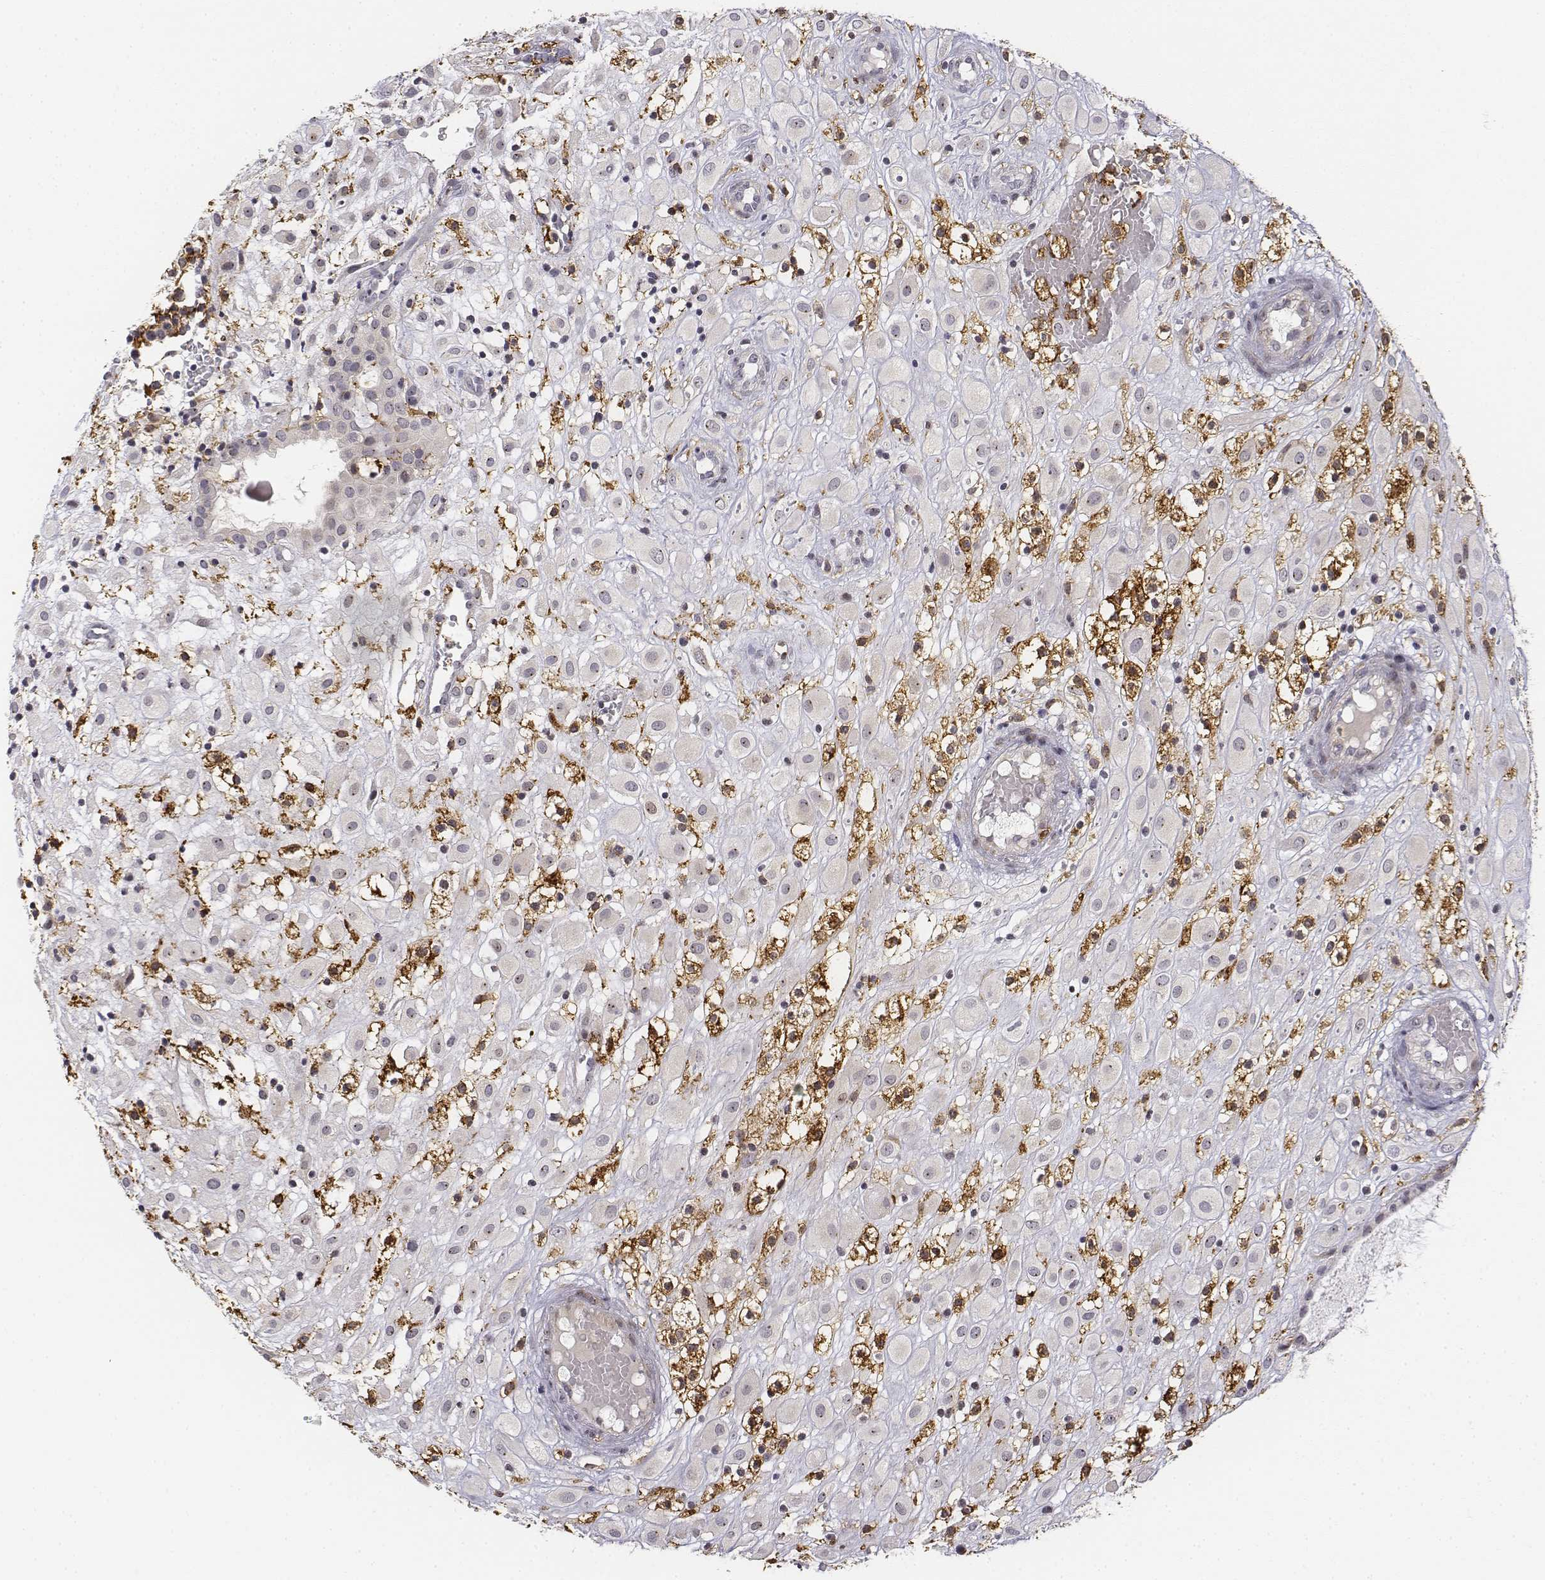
{"staining": {"intensity": "negative", "quantity": "none", "location": "none"}, "tissue": "placenta", "cell_type": "Decidual cells", "image_type": "normal", "snomed": [{"axis": "morphology", "description": "Normal tissue, NOS"}, {"axis": "topography", "description": "Placenta"}], "caption": "Micrograph shows no protein expression in decidual cells of normal placenta. (Stains: DAB immunohistochemistry with hematoxylin counter stain, Microscopy: brightfield microscopy at high magnification).", "gene": "CD14", "patient": {"sex": "female", "age": 24}}